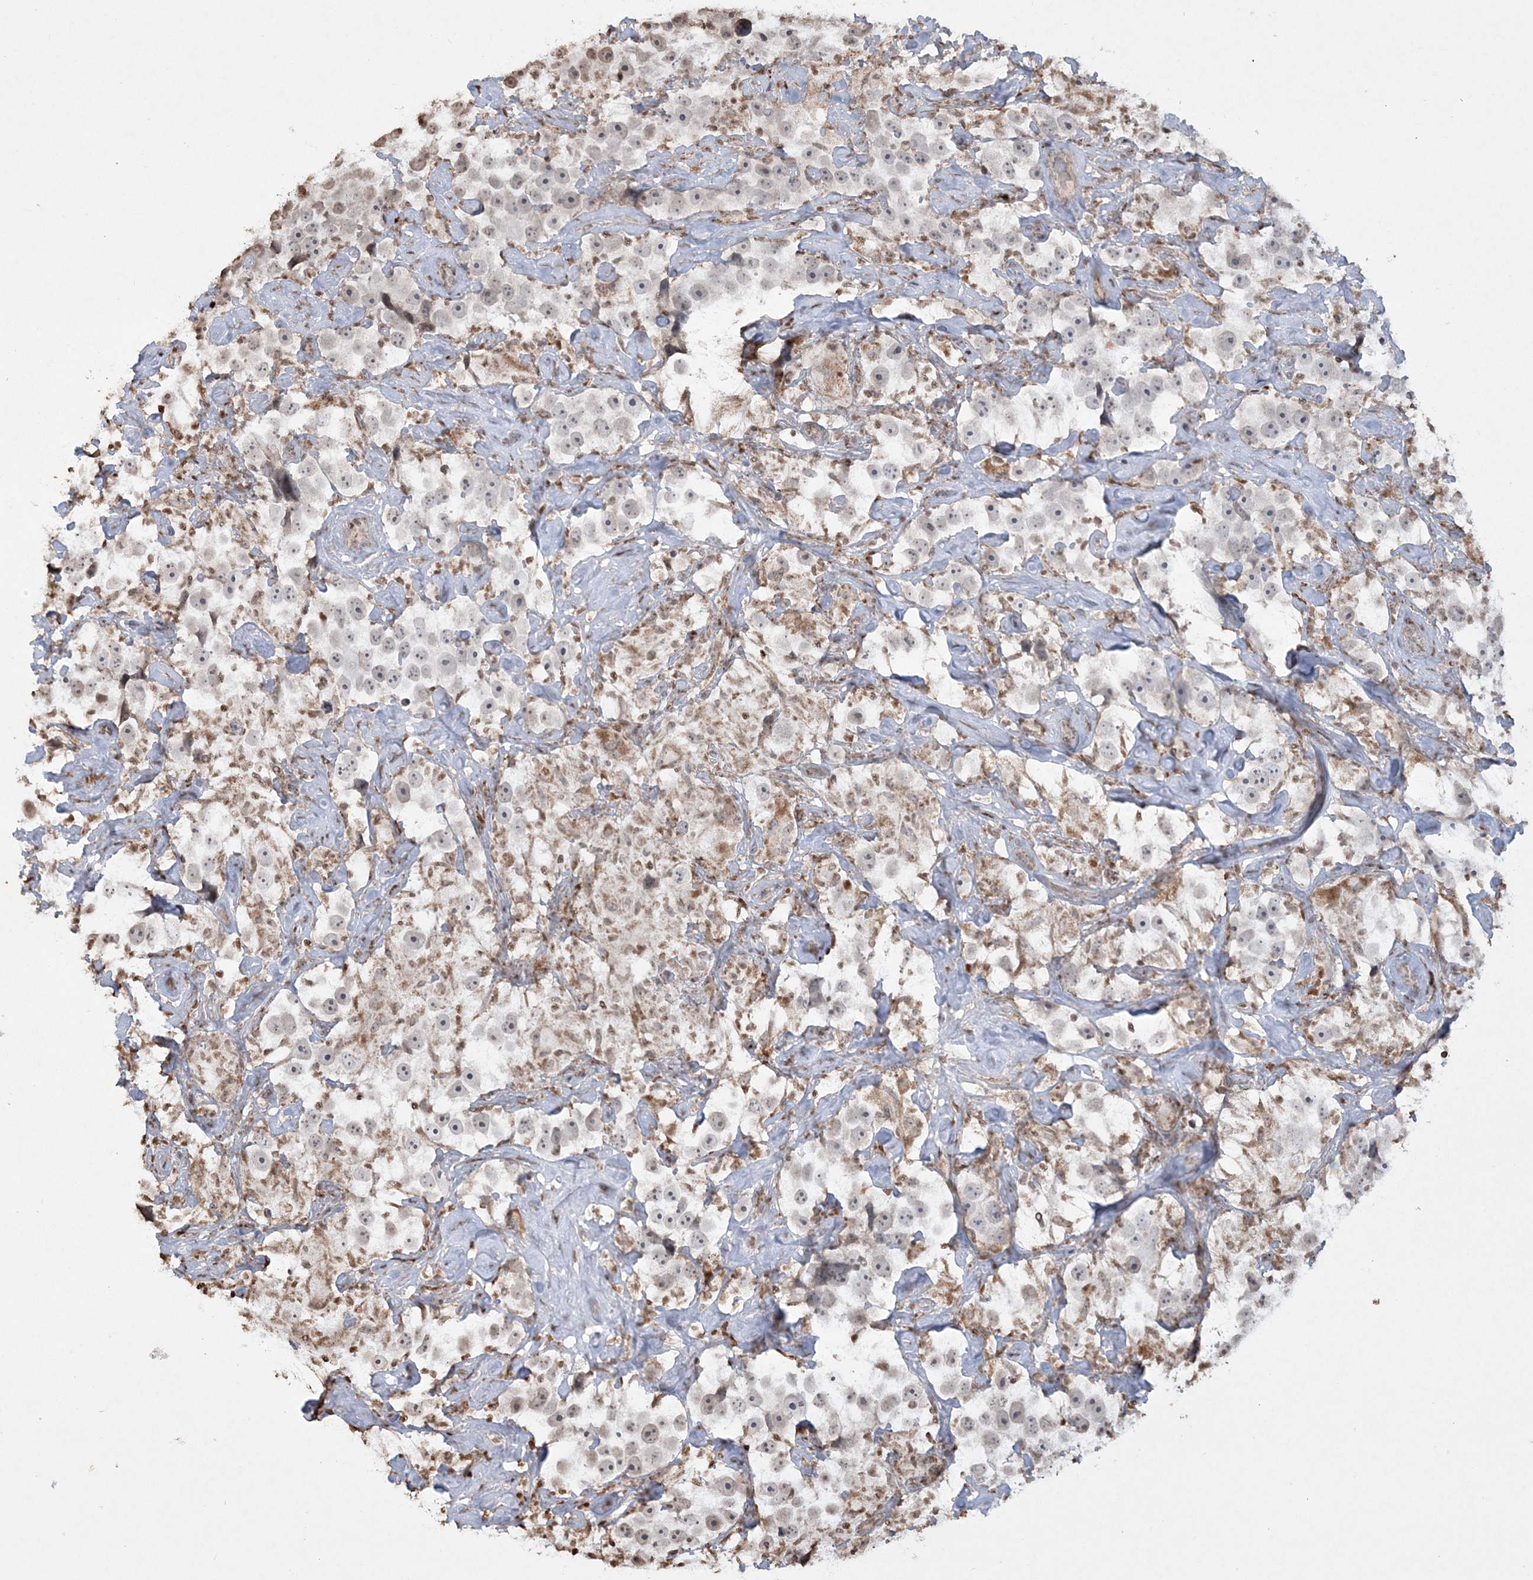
{"staining": {"intensity": "weak", "quantity": "<25%", "location": "cytoplasmic/membranous"}, "tissue": "testis cancer", "cell_type": "Tumor cells", "image_type": "cancer", "snomed": [{"axis": "morphology", "description": "Seminoma, NOS"}, {"axis": "topography", "description": "Testis"}], "caption": "Tumor cells are negative for brown protein staining in testis cancer.", "gene": "TTC7A", "patient": {"sex": "male", "age": 49}}